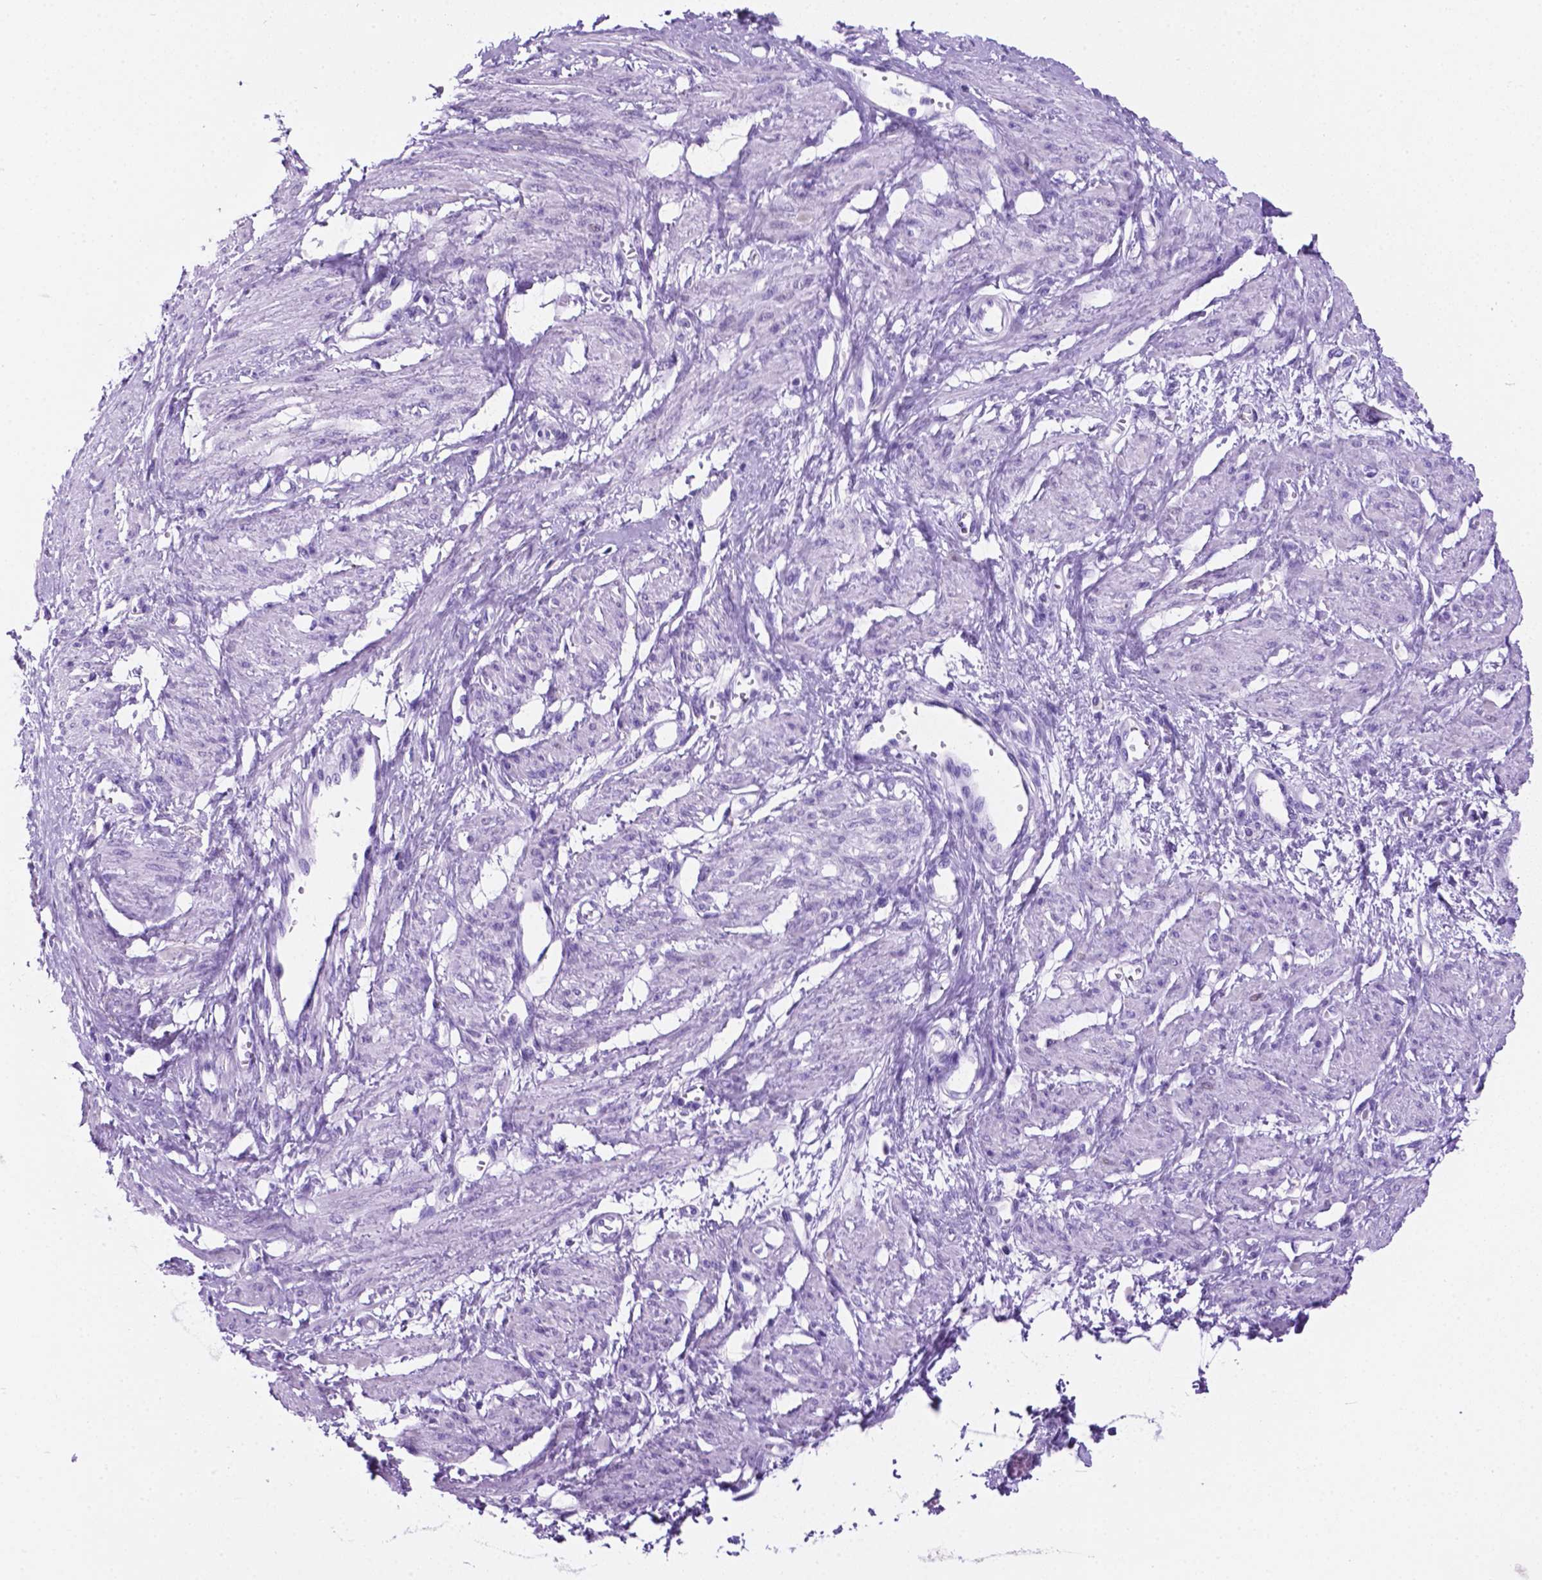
{"staining": {"intensity": "negative", "quantity": "none", "location": "none"}, "tissue": "smooth muscle", "cell_type": "Smooth muscle cells", "image_type": "normal", "snomed": [{"axis": "morphology", "description": "Normal tissue, NOS"}, {"axis": "topography", "description": "Smooth muscle"}, {"axis": "topography", "description": "Uterus"}], "caption": "An immunohistochemistry micrograph of normal smooth muscle is shown. There is no staining in smooth muscle cells of smooth muscle.", "gene": "C17orf107", "patient": {"sex": "female", "age": 39}}